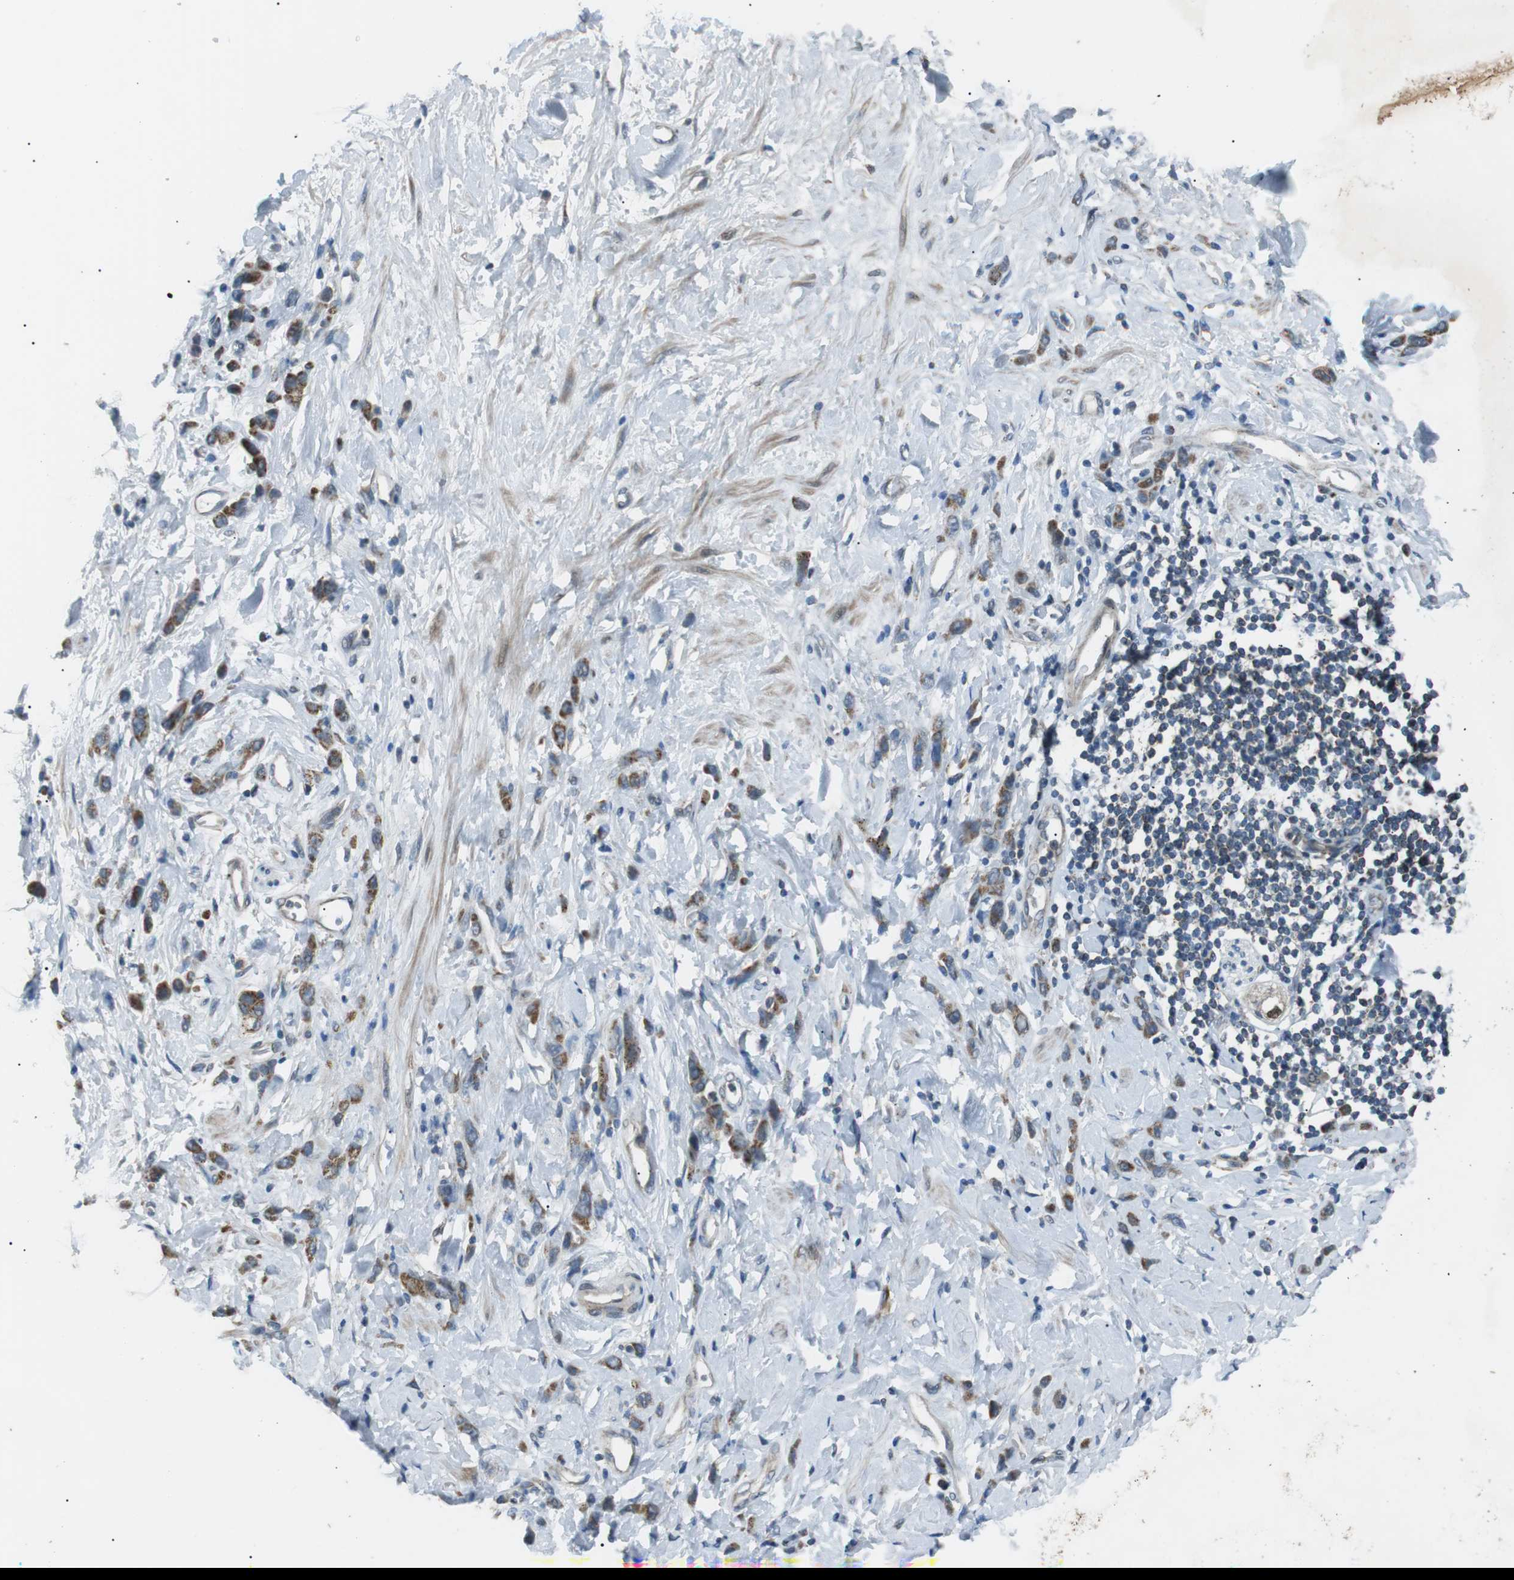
{"staining": {"intensity": "moderate", "quantity": ">75%", "location": "cytoplasmic/membranous"}, "tissue": "stomach cancer", "cell_type": "Tumor cells", "image_type": "cancer", "snomed": [{"axis": "morphology", "description": "Normal tissue, NOS"}, {"axis": "morphology", "description": "Adenocarcinoma, NOS"}, {"axis": "topography", "description": "Stomach"}], "caption": "This image shows immunohistochemistry (IHC) staining of human stomach cancer (adenocarcinoma), with medium moderate cytoplasmic/membranous staining in approximately >75% of tumor cells.", "gene": "ARID5B", "patient": {"sex": "male", "age": 82}}